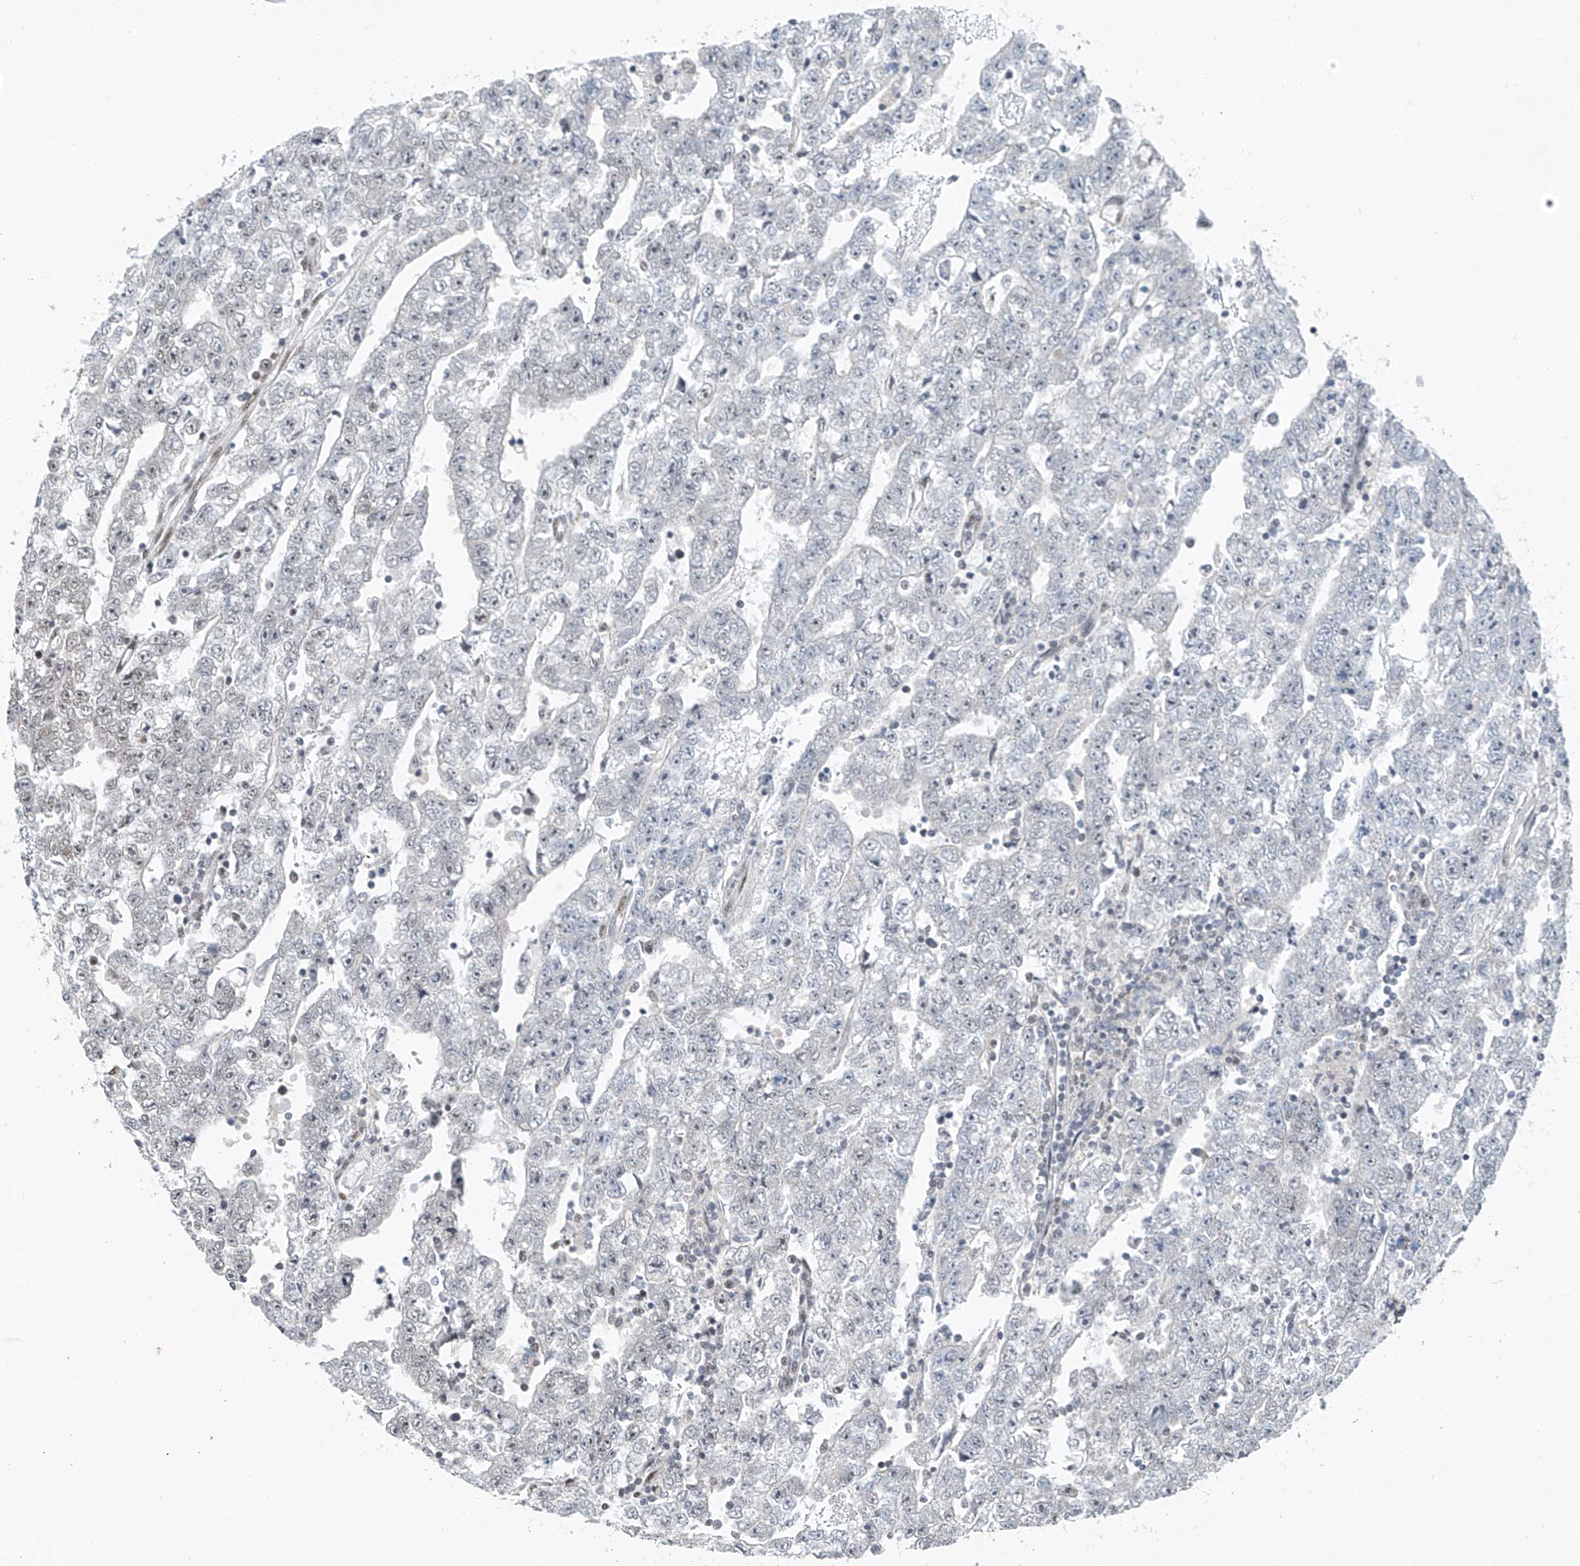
{"staining": {"intensity": "weak", "quantity": "<25%", "location": "nuclear"}, "tissue": "testis cancer", "cell_type": "Tumor cells", "image_type": "cancer", "snomed": [{"axis": "morphology", "description": "Carcinoma, Embryonal, NOS"}, {"axis": "topography", "description": "Testis"}], "caption": "Tumor cells show no significant staining in testis cancer (embryonal carcinoma).", "gene": "TAF8", "patient": {"sex": "male", "age": 25}}